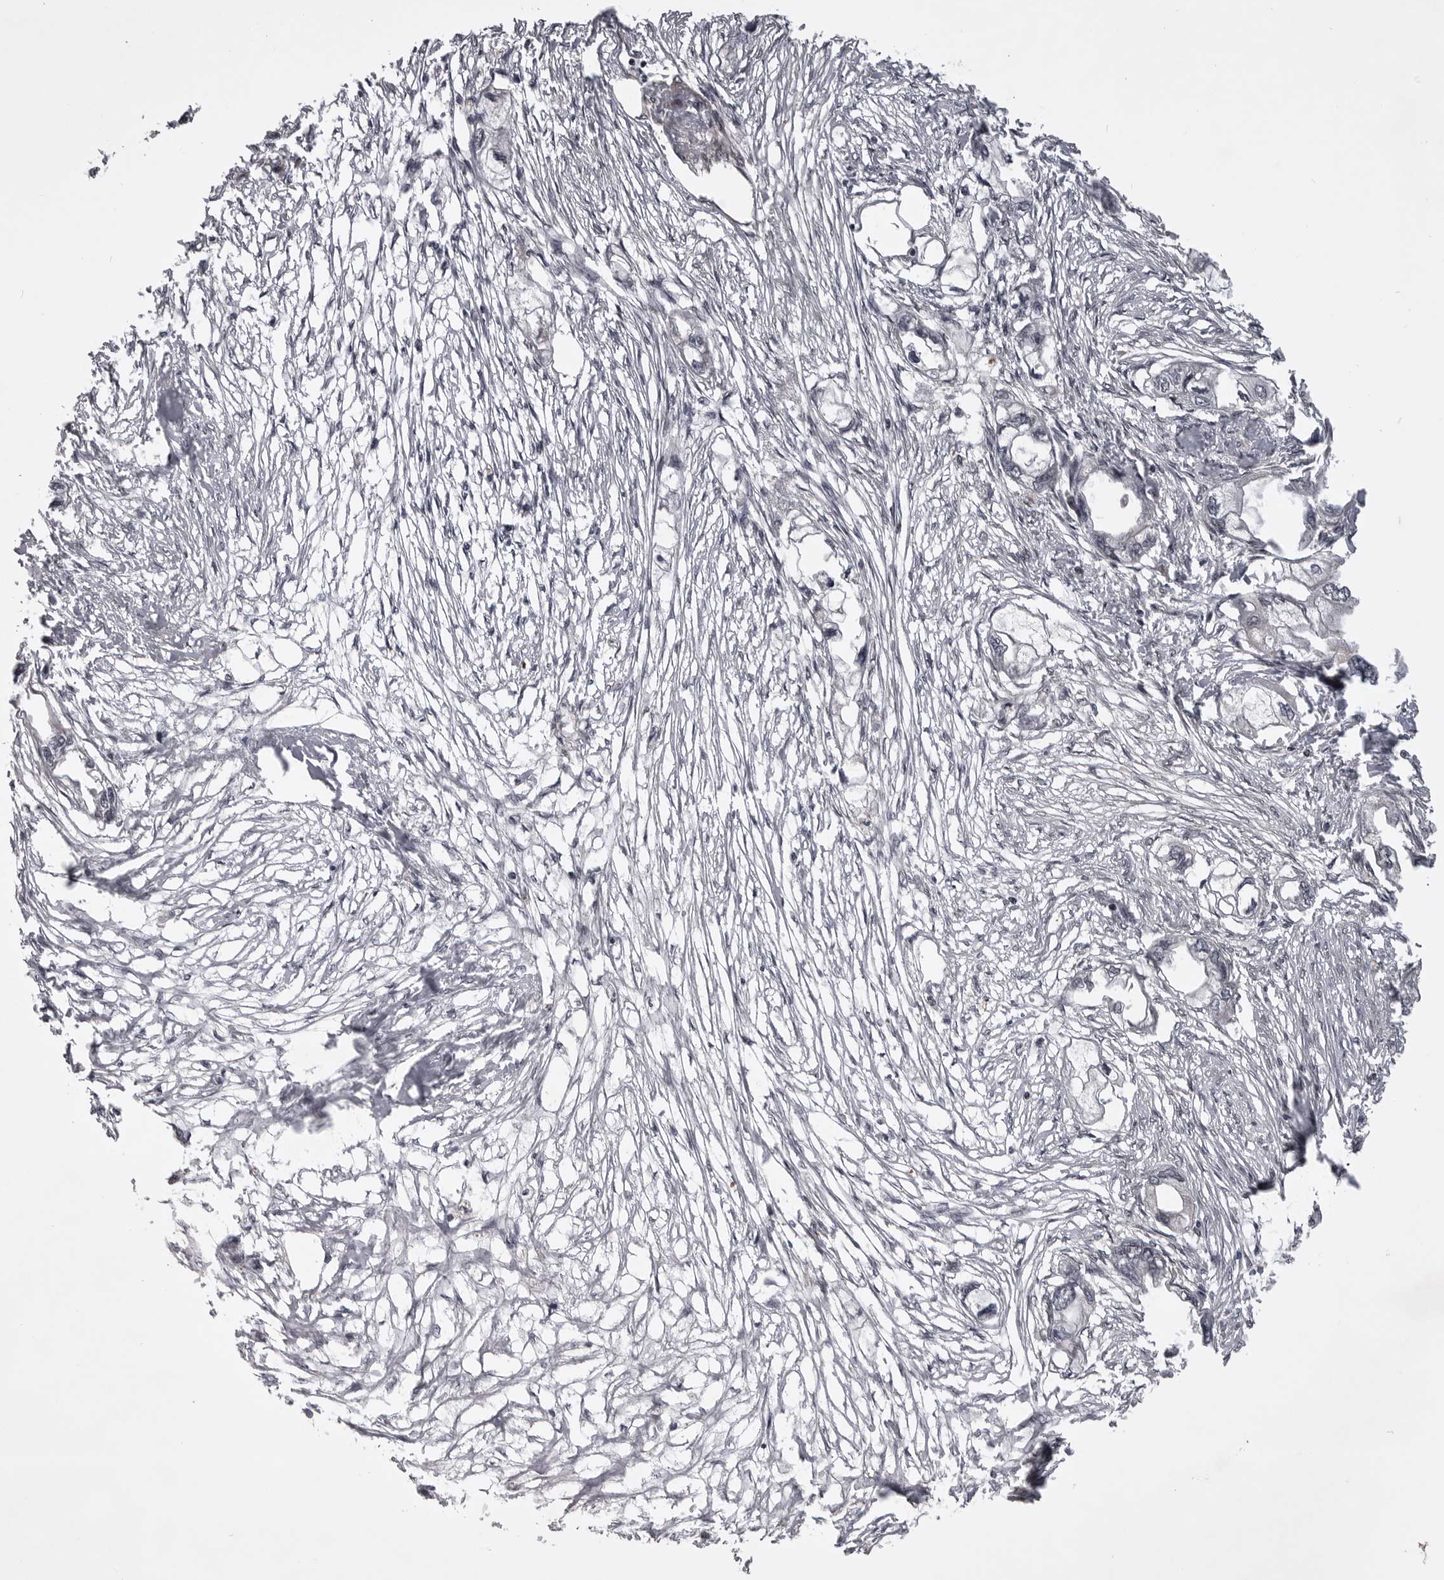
{"staining": {"intensity": "negative", "quantity": "none", "location": "none"}, "tissue": "endometrial cancer", "cell_type": "Tumor cells", "image_type": "cancer", "snomed": [{"axis": "morphology", "description": "Adenocarcinoma, NOS"}, {"axis": "morphology", "description": "Adenocarcinoma, metastatic, NOS"}, {"axis": "topography", "description": "Adipose tissue"}, {"axis": "topography", "description": "Endometrium"}], "caption": "Adenocarcinoma (endometrial) stained for a protein using immunohistochemistry (IHC) displays no expression tumor cells.", "gene": "SNX16", "patient": {"sex": "female", "age": 67}}